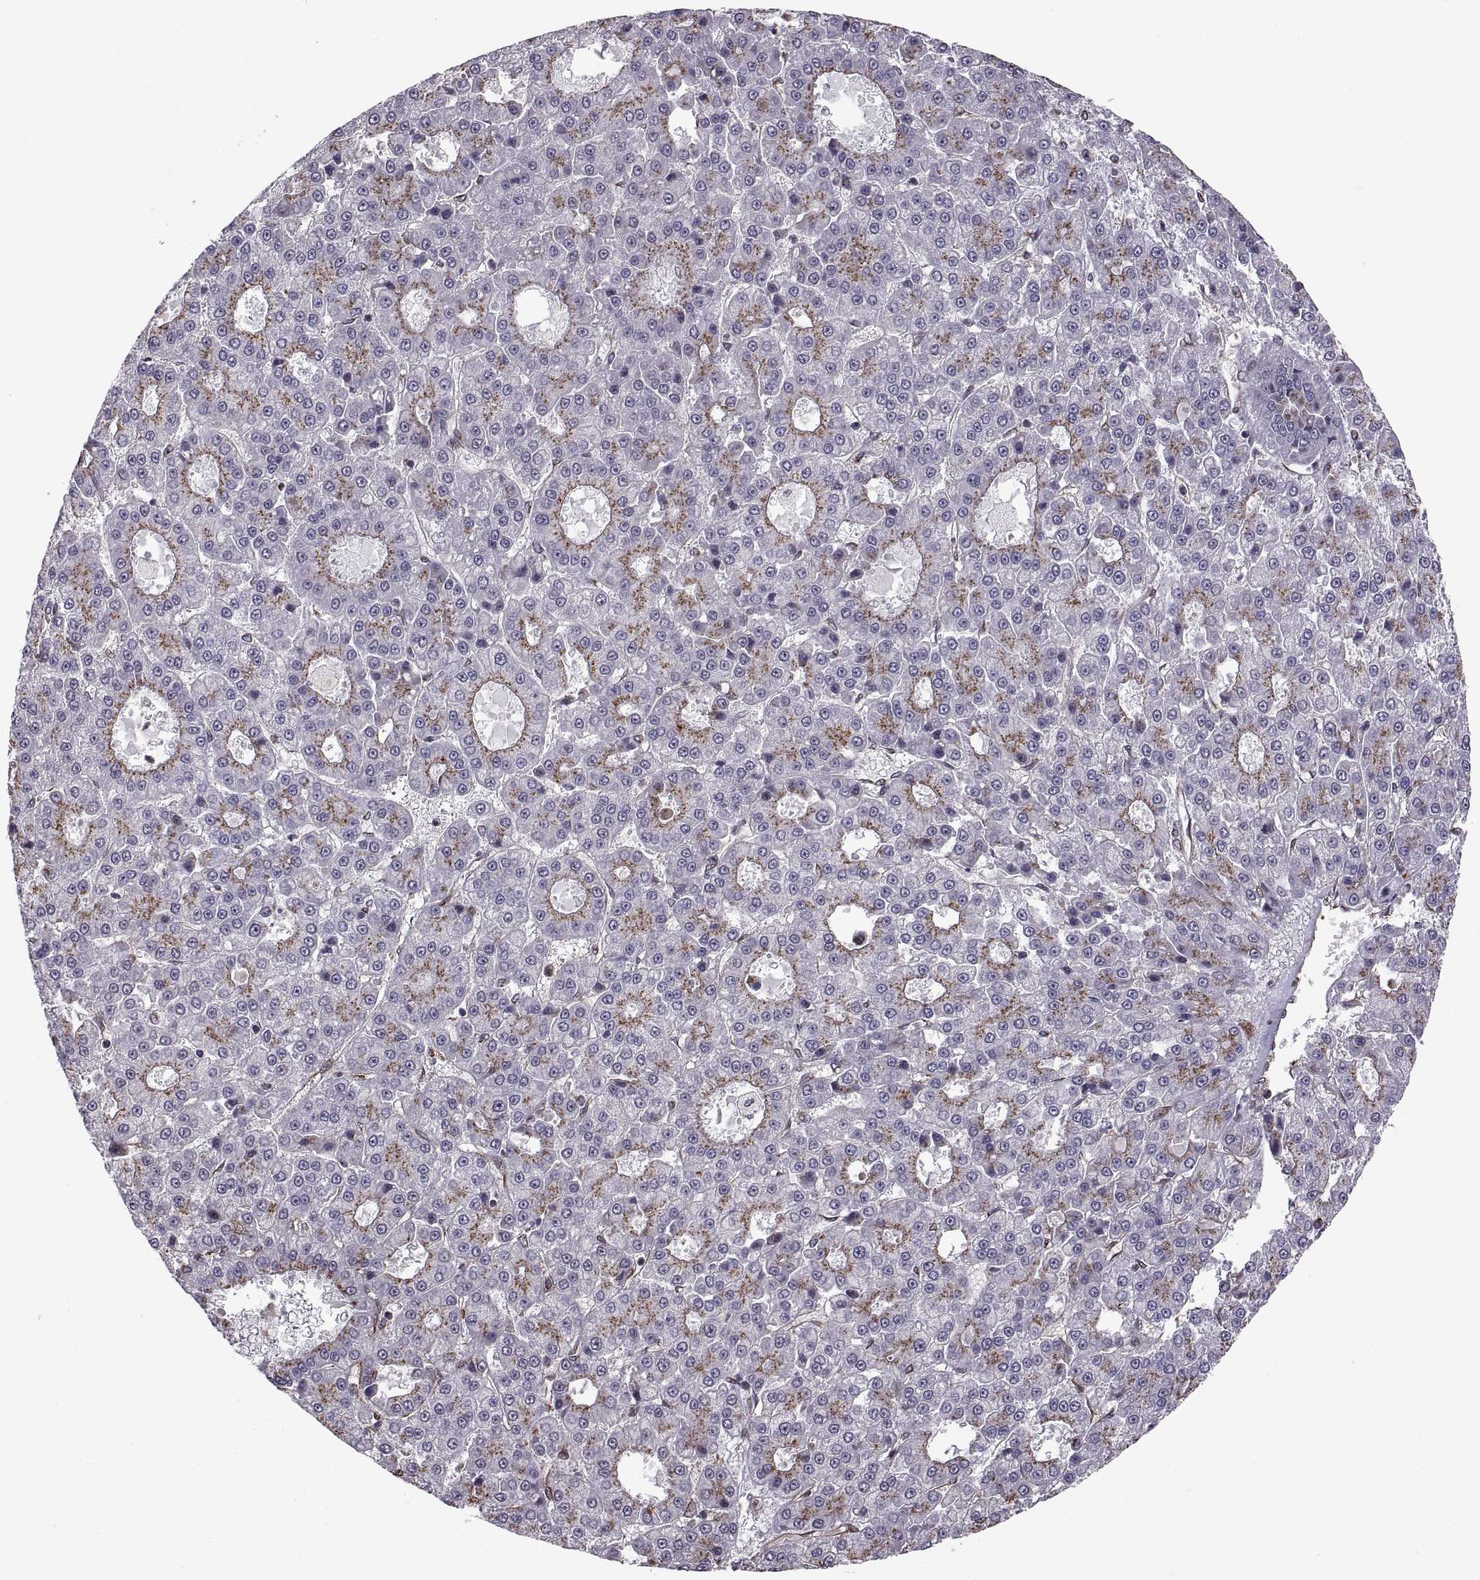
{"staining": {"intensity": "moderate", "quantity": "25%-75%", "location": "cytoplasmic/membranous"}, "tissue": "liver cancer", "cell_type": "Tumor cells", "image_type": "cancer", "snomed": [{"axis": "morphology", "description": "Carcinoma, Hepatocellular, NOS"}, {"axis": "topography", "description": "Liver"}], "caption": "An image showing moderate cytoplasmic/membranous staining in approximately 25%-75% of tumor cells in liver hepatocellular carcinoma, as visualized by brown immunohistochemical staining.", "gene": "ARRB1", "patient": {"sex": "male", "age": 70}}